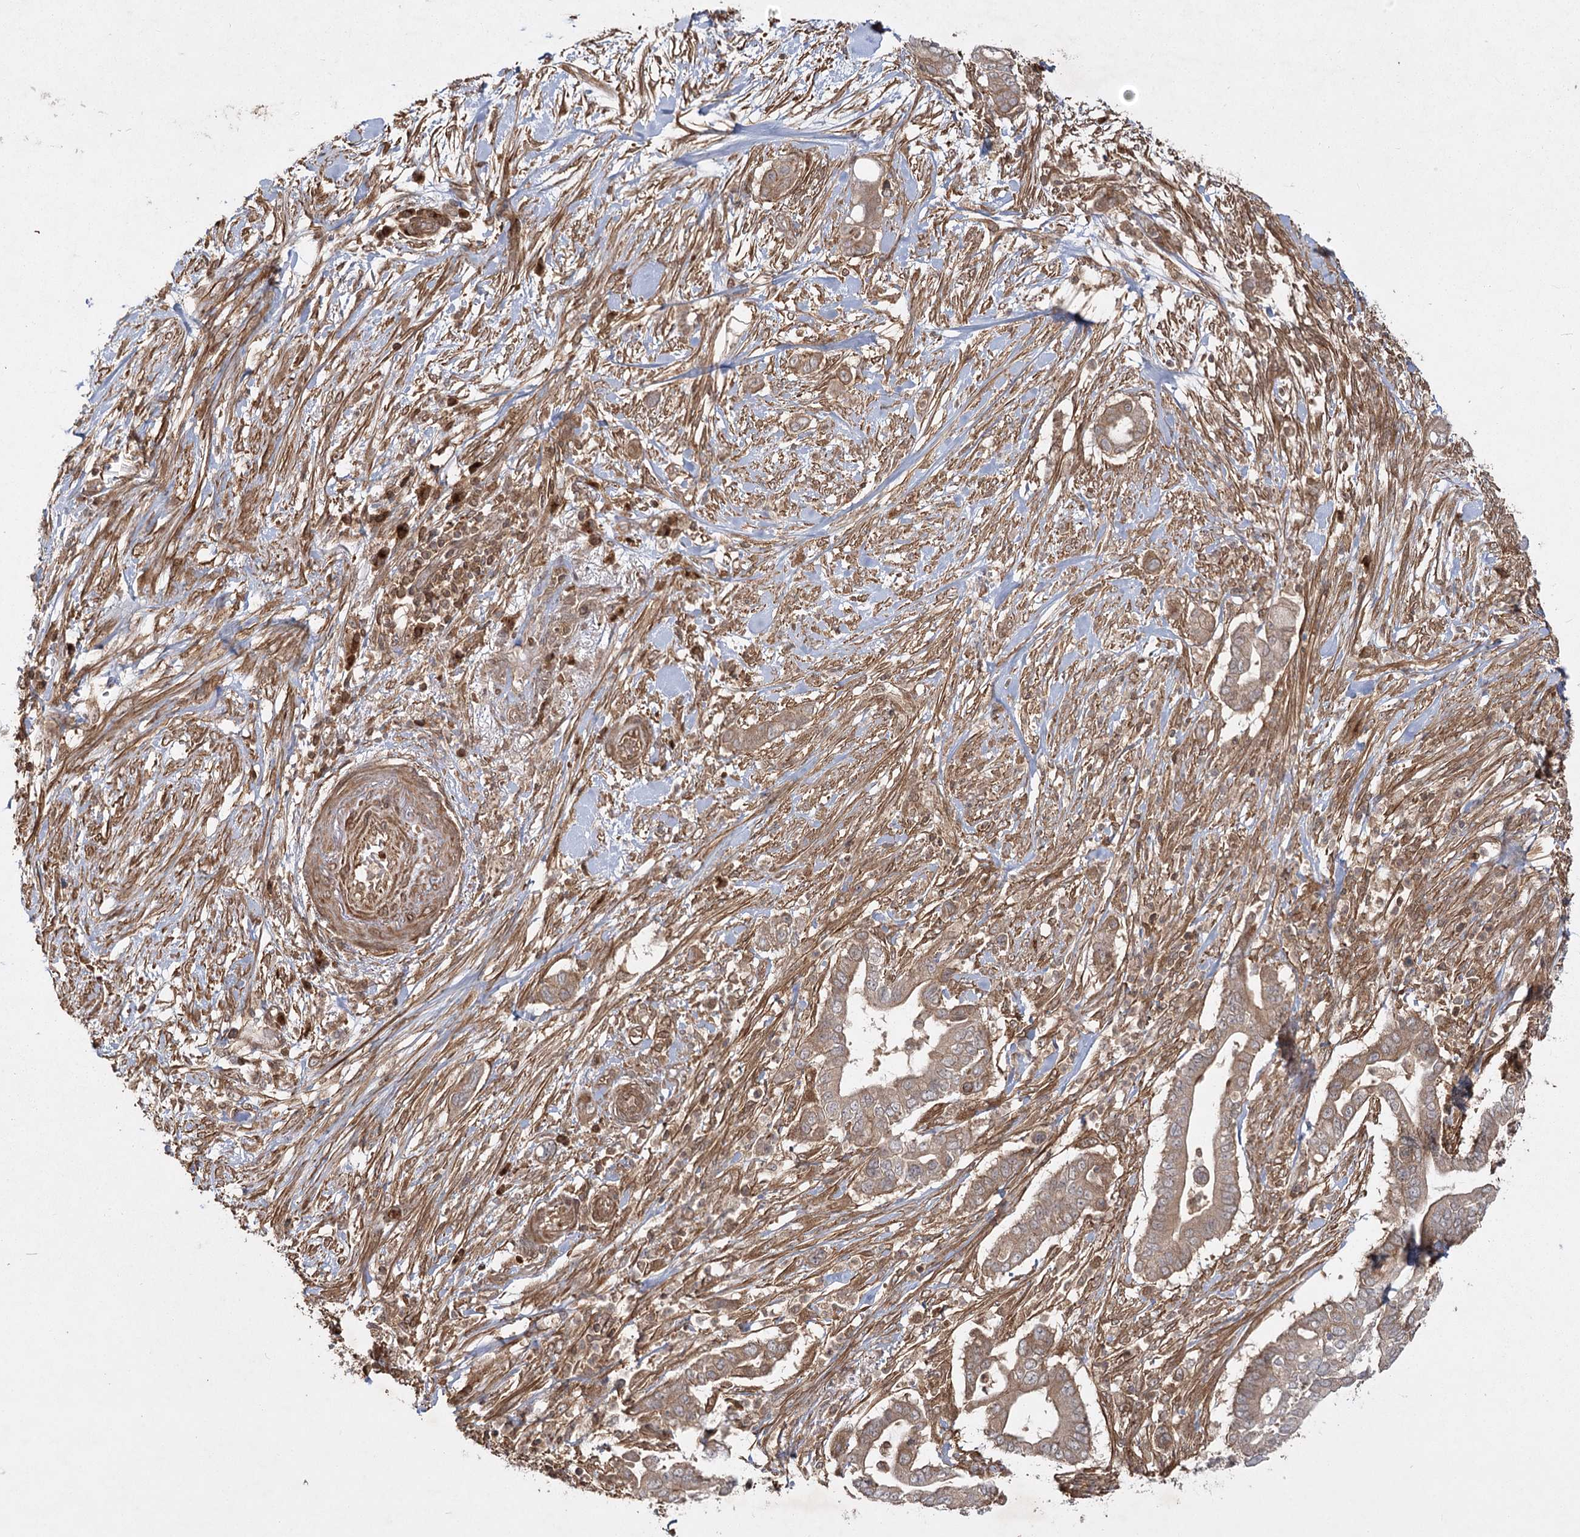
{"staining": {"intensity": "weak", "quantity": ">75%", "location": "cytoplasmic/membranous"}, "tissue": "pancreatic cancer", "cell_type": "Tumor cells", "image_type": "cancer", "snomed": [{"axis": "morphology", "description": "Adenocarcinoma, NOS"}, {"axis": "topography", "description": "Pancreas"}], "caption": "Protein expression by immunohistochemistry (IHC) demonstrates weak cytoplasmic/membranous expression in about >75% of tumor cells in pancreatic cancer (adenocarcinoma). The staining is performed using DAB (3,3'-diaminobenzidine) brown chromogen to label protein expression. The nuclei are counter-stained blue using hematoxylin.", "gene": "MDFIC", "patient": {"sex": "male", "age": 68}}